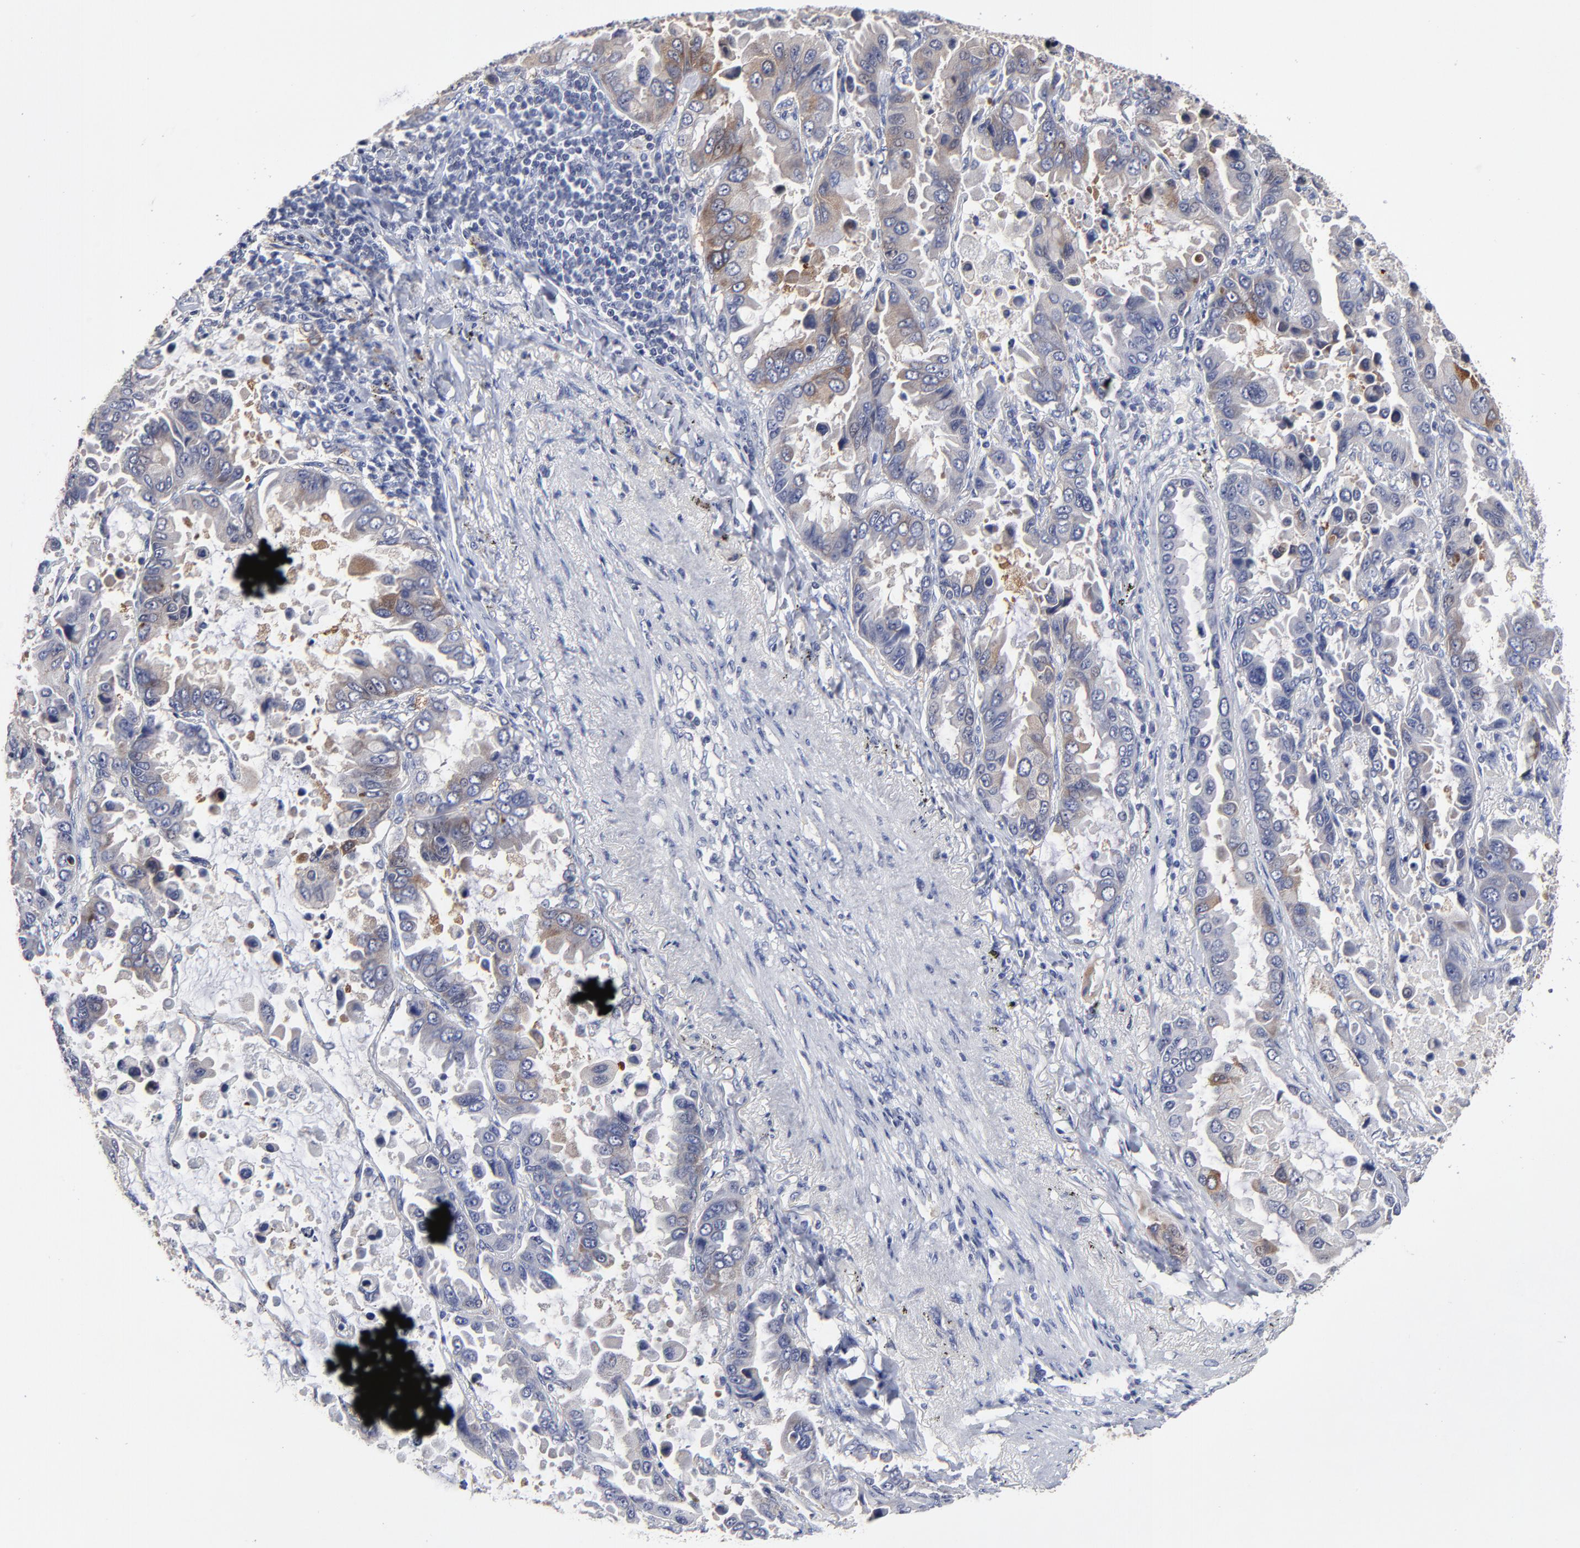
{"staining": {"intensity": "moderate", "quantity": "<25%", "location": "cytoplasmic/membranous"}, "tissue": "lung cancer", "cell_type": "Tumor cells", "image_type": "cancer", "snomed": [{"axis": "morphology", "description": "Adenocarcinoma, NOS"}, {"axis": "topography", "description": "Lung"}], "caption": "IHC histopathology image of neoplastic tissue: lung cancer stained using immunohistochemistry reveals low levels of moderate protein expression localized specifically in the cytoplasmic/membranous of tumor cells, appearing as a cytoplasmic/membranous brown color.", "gene": "CXADR", "patient": {"sex": "male", "age": 64}}